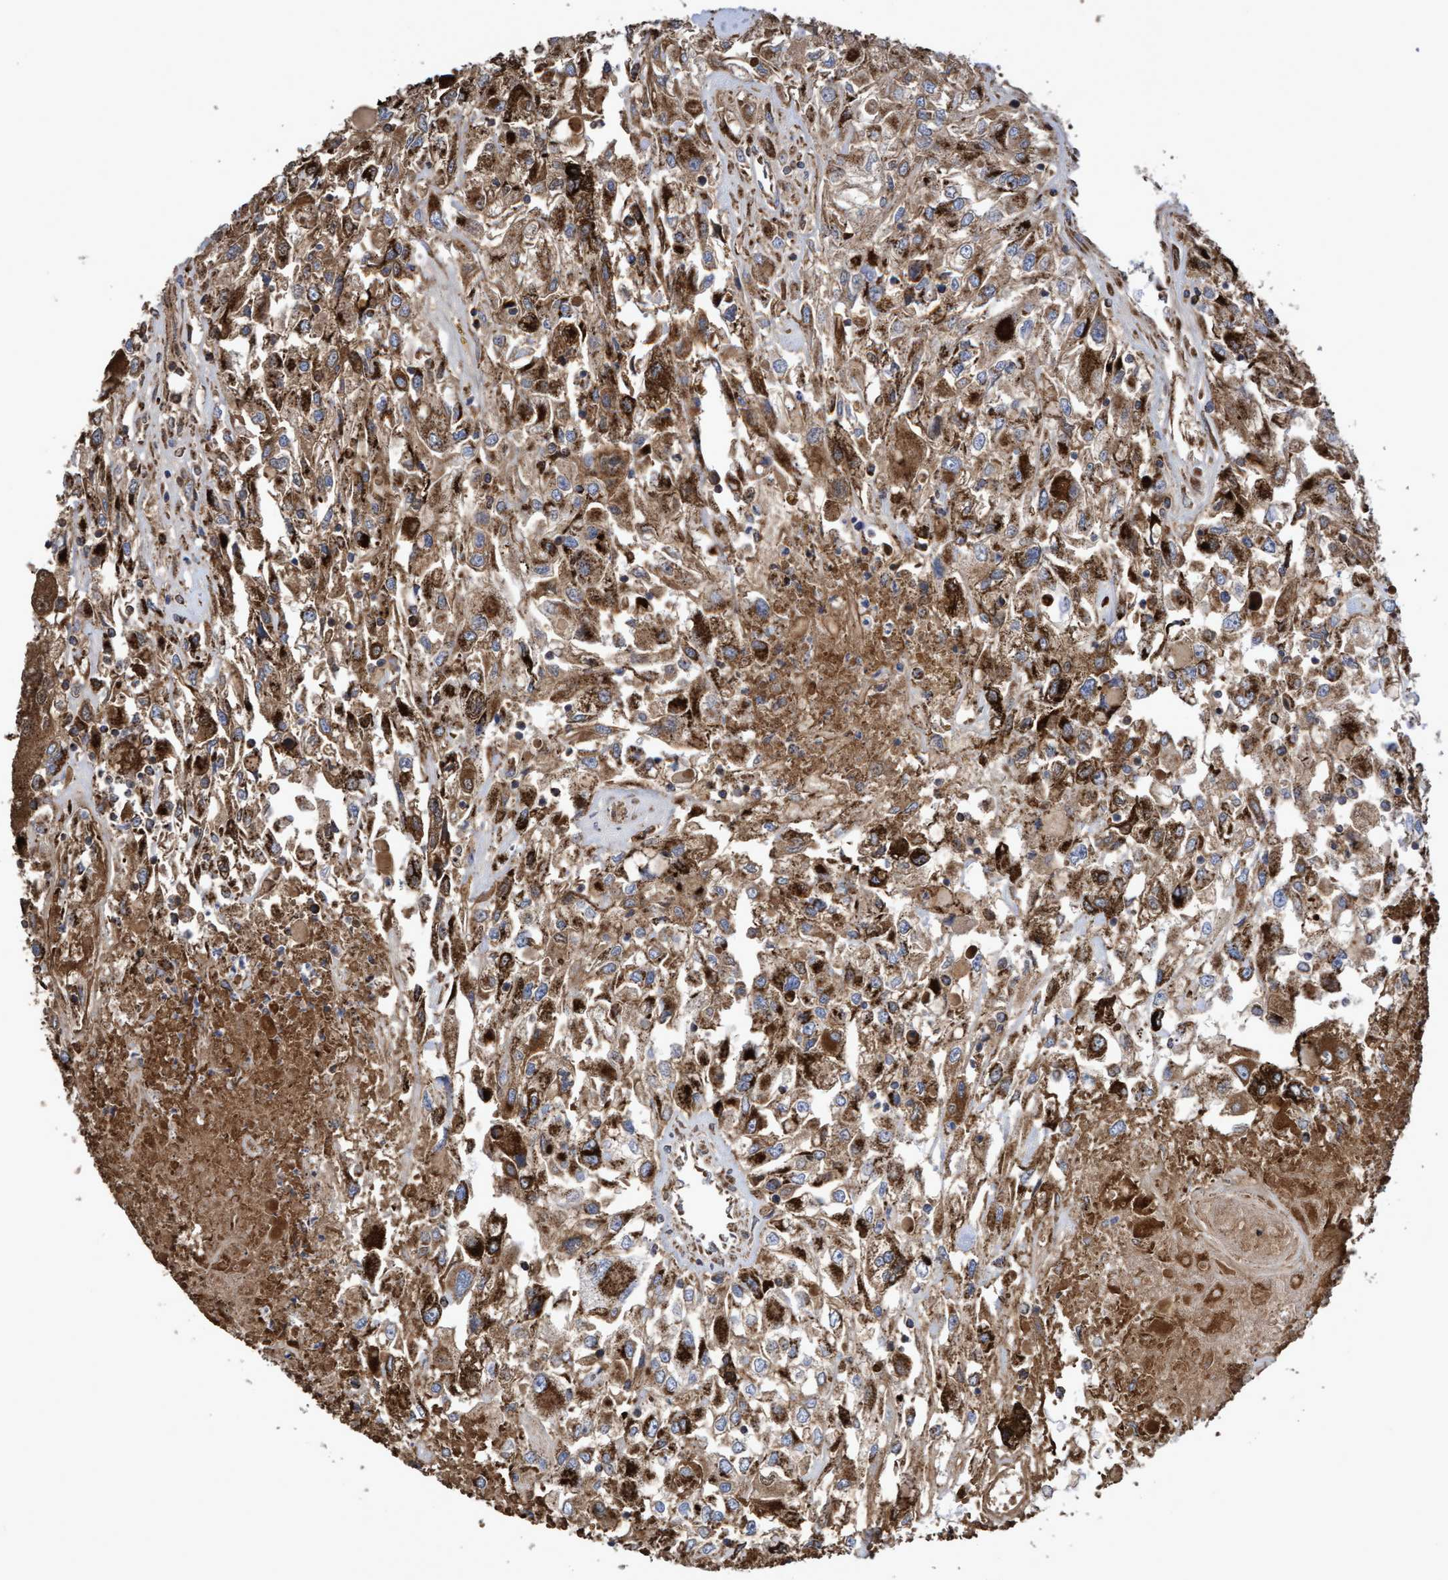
{"staining": {"intensity": "strong", "quantity": ">75%", "location": "cytoplasmic/membranous"}, "tissue": "renal cancer", "cell_type": "Tumor cells", "image_type": "cancer", "snomed": [{"axis": "morphology", "description": "Adenocarcinoma, NOS"}, {"axis": "topography", "description": "Kidney"}], "caption": "A high-resolution micrograph shows IHC staining of renal cancer (adenocarcinoma), which demonstrates strong cytoplasmic/membranous staining in about >75% of tumor cells.", "gene": "COBL", "patient": {"sex": "female", "age": 52}}